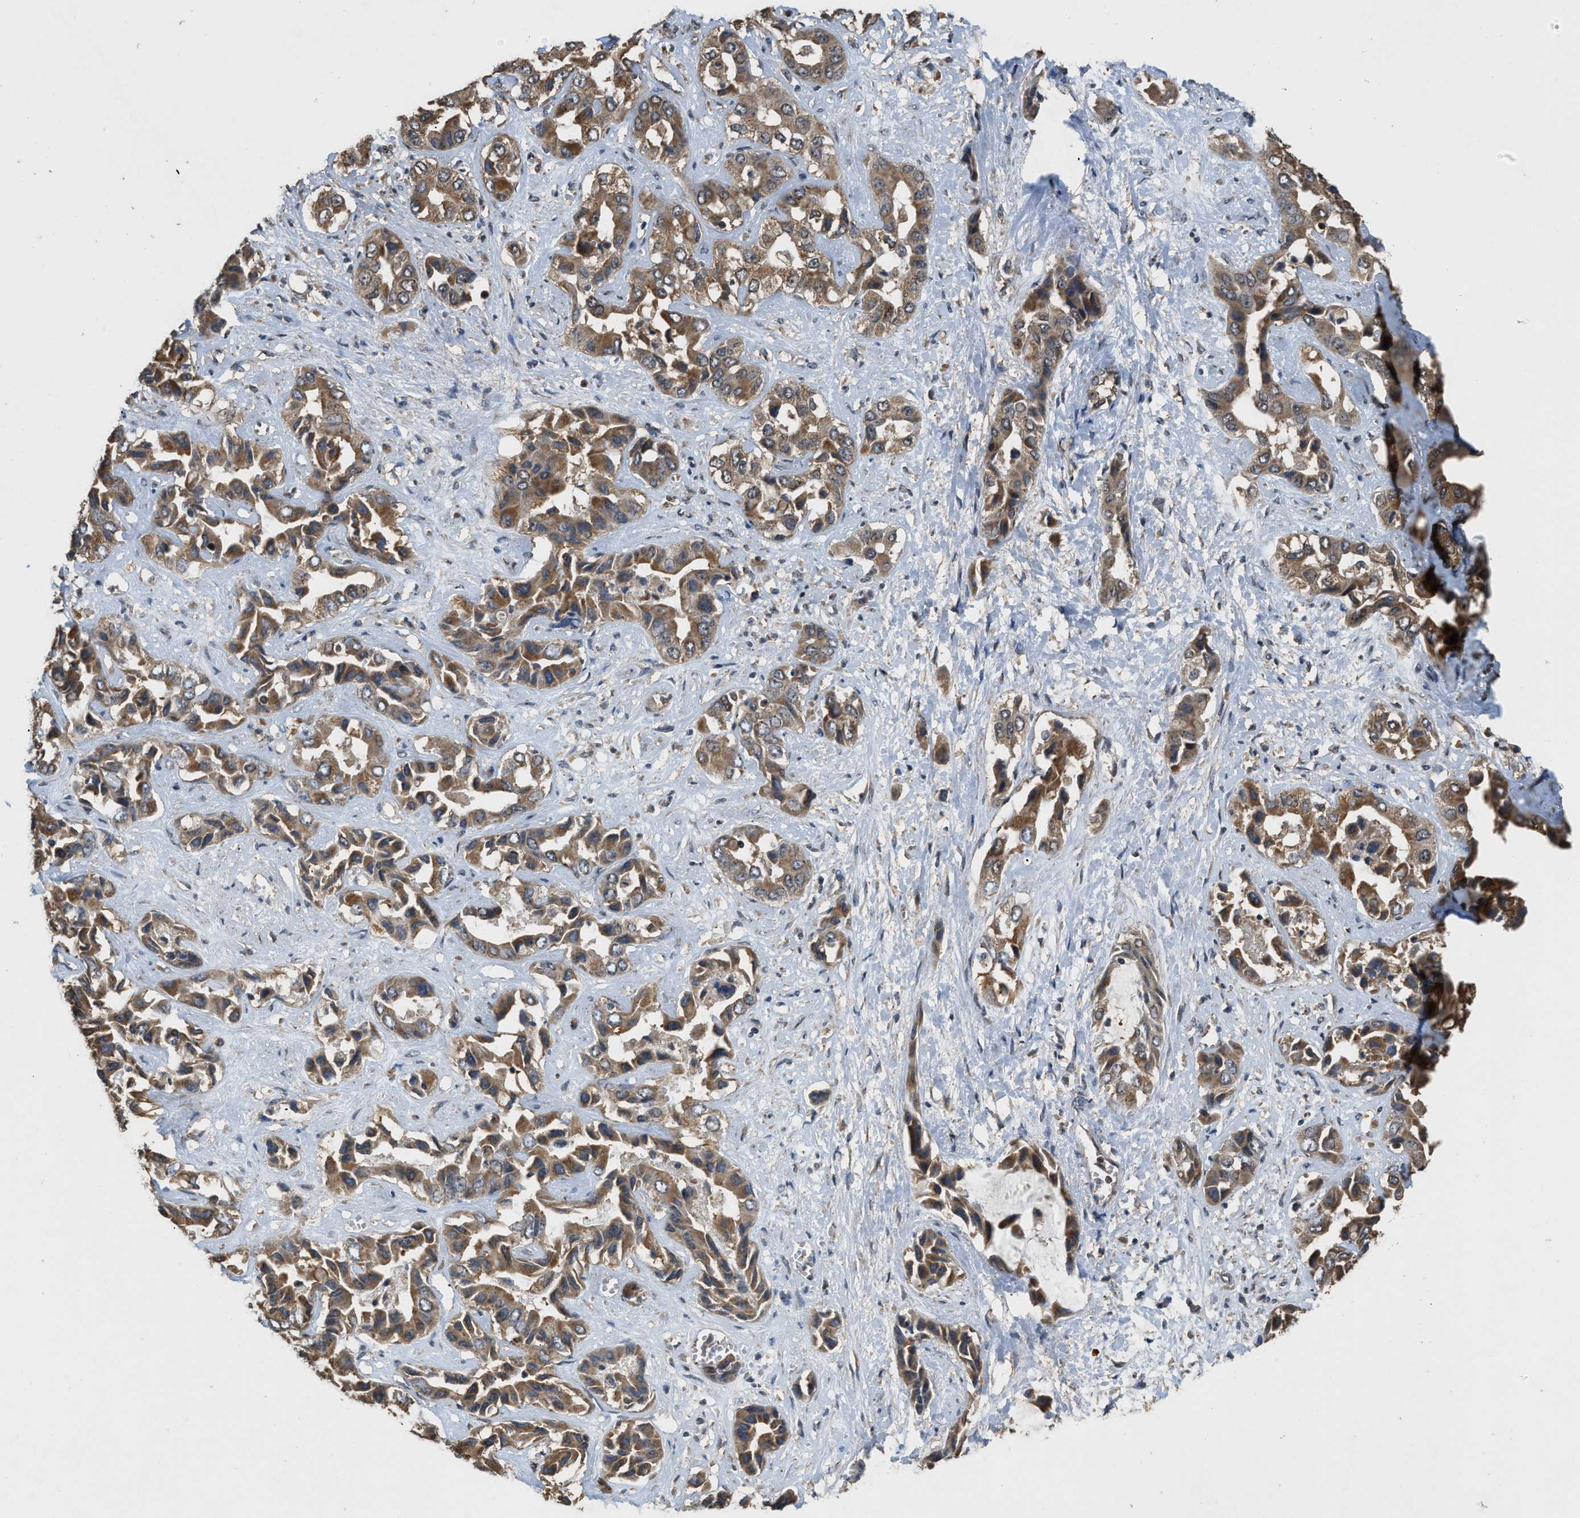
{"staining": {"intensity": "moderate", "quantity": ">75%", "location": "cytoplasmic/membranous"}, "tissue": "liver cancer", "cell_type": "Tumor cells", "image_type": "cancer", "snomed": [{"axis": "morphology", "description": "Cholangiocarcinoma"}, {"axis": "topography", "description": "Liver"}], "caption": "This micrograph shows immunohistochemistry staining of liver cancer, with medium moderate cytoplasmic/membranous staining in about >75% of tumor cells.", "gene": "DENND6B", "patient": {"sex": "female", "age": 52}}